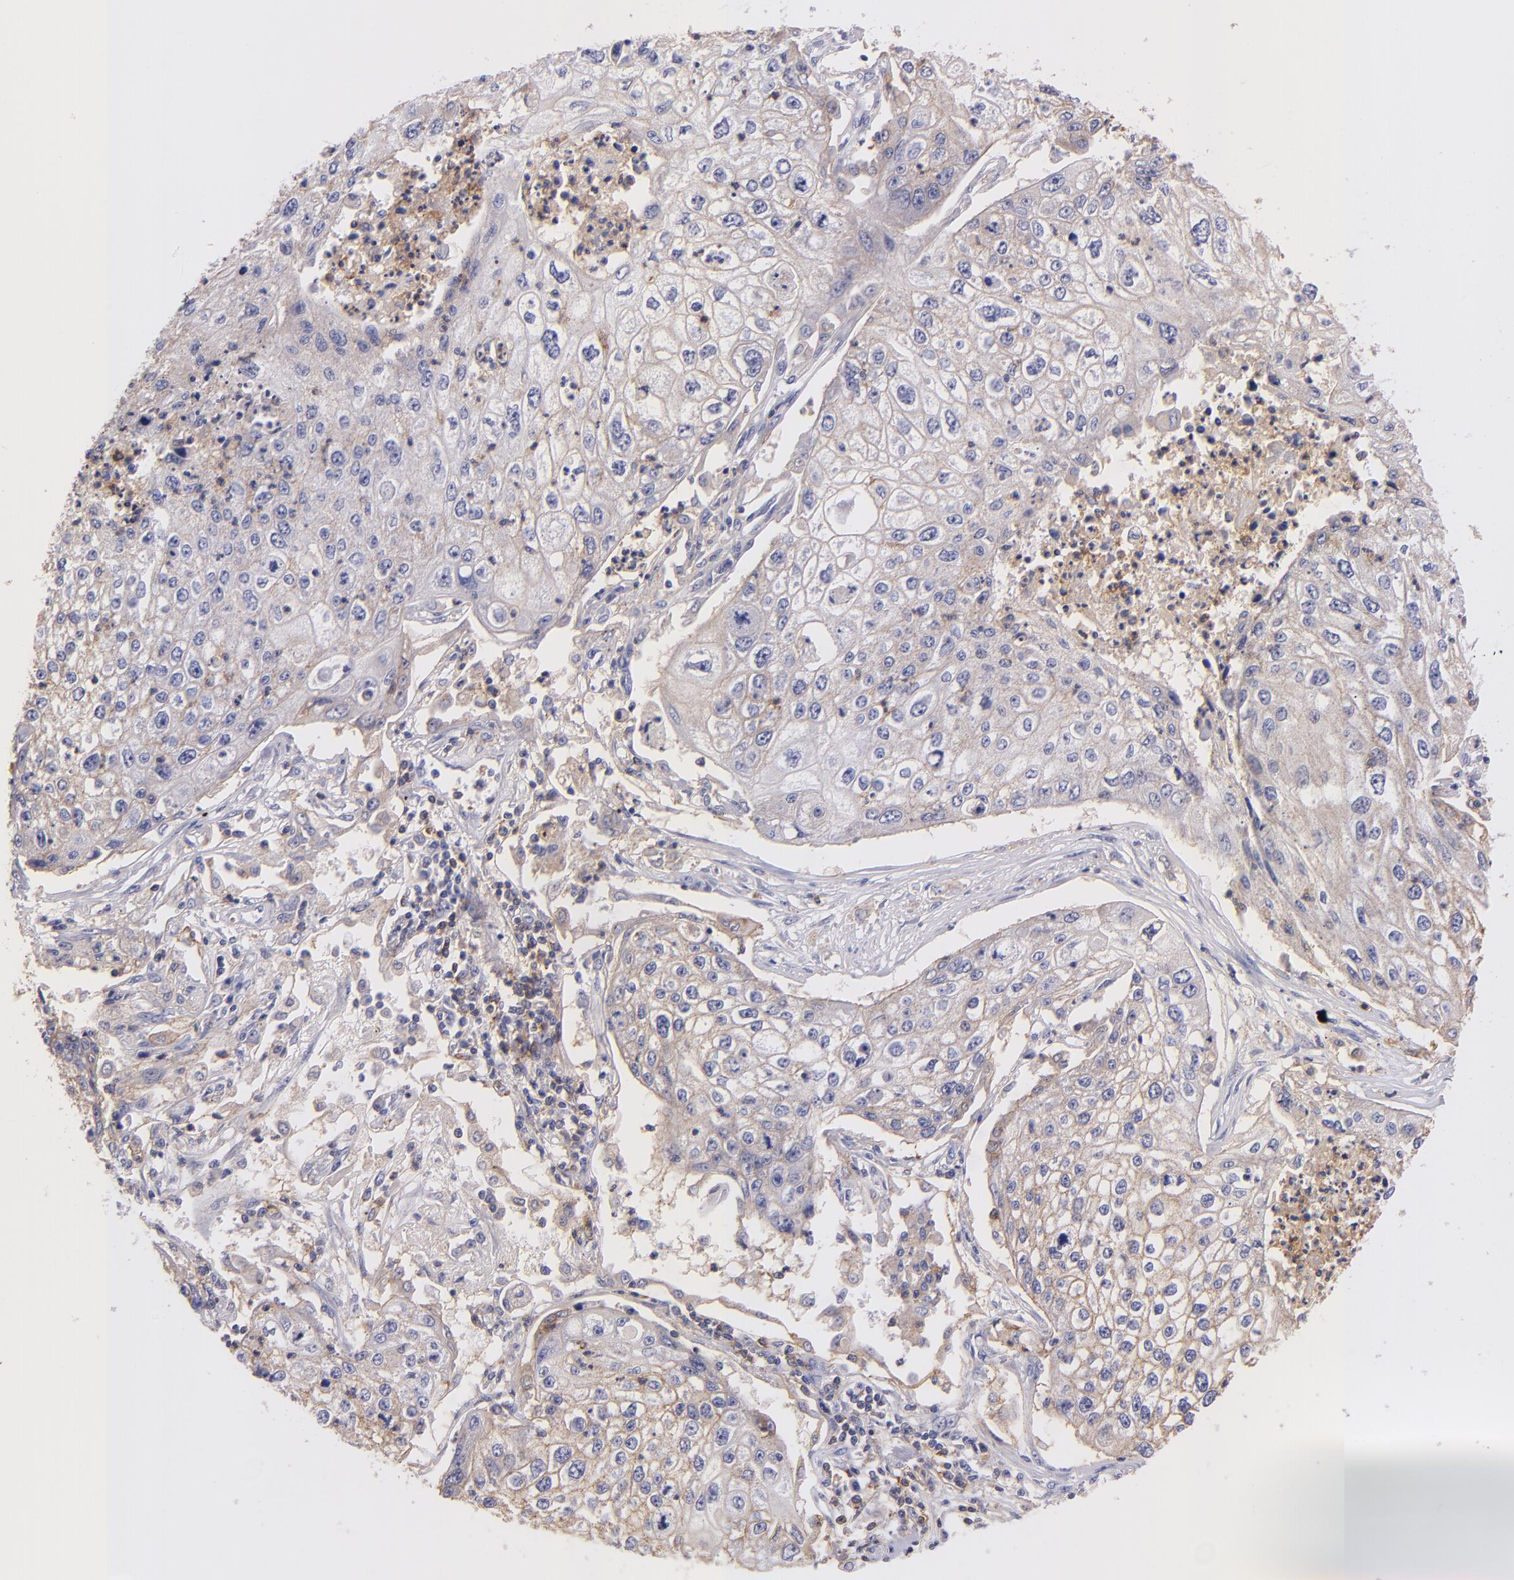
{"staining": {"intensity": "weak", "quantity": ">75%", "location": "cytoplasmic/membranous"}, "tissue": "lung cancer", "cell_type": "Tumor cells", "image_type": "cancer", "snomed": [{"axis": "morphology", "description": "Squamous cell carcinoma, NOS"}, {"axis": "topography", "description": "Lung"}], "caption": "Immunohistochemistry image of lung cancer stained for a protein (brown), which shows low levels of weak cytoplasmic/membranous staining in about >75% of tumor cells.", "gene": "SPN", "patient": {"sex": "male", "age": 75}}